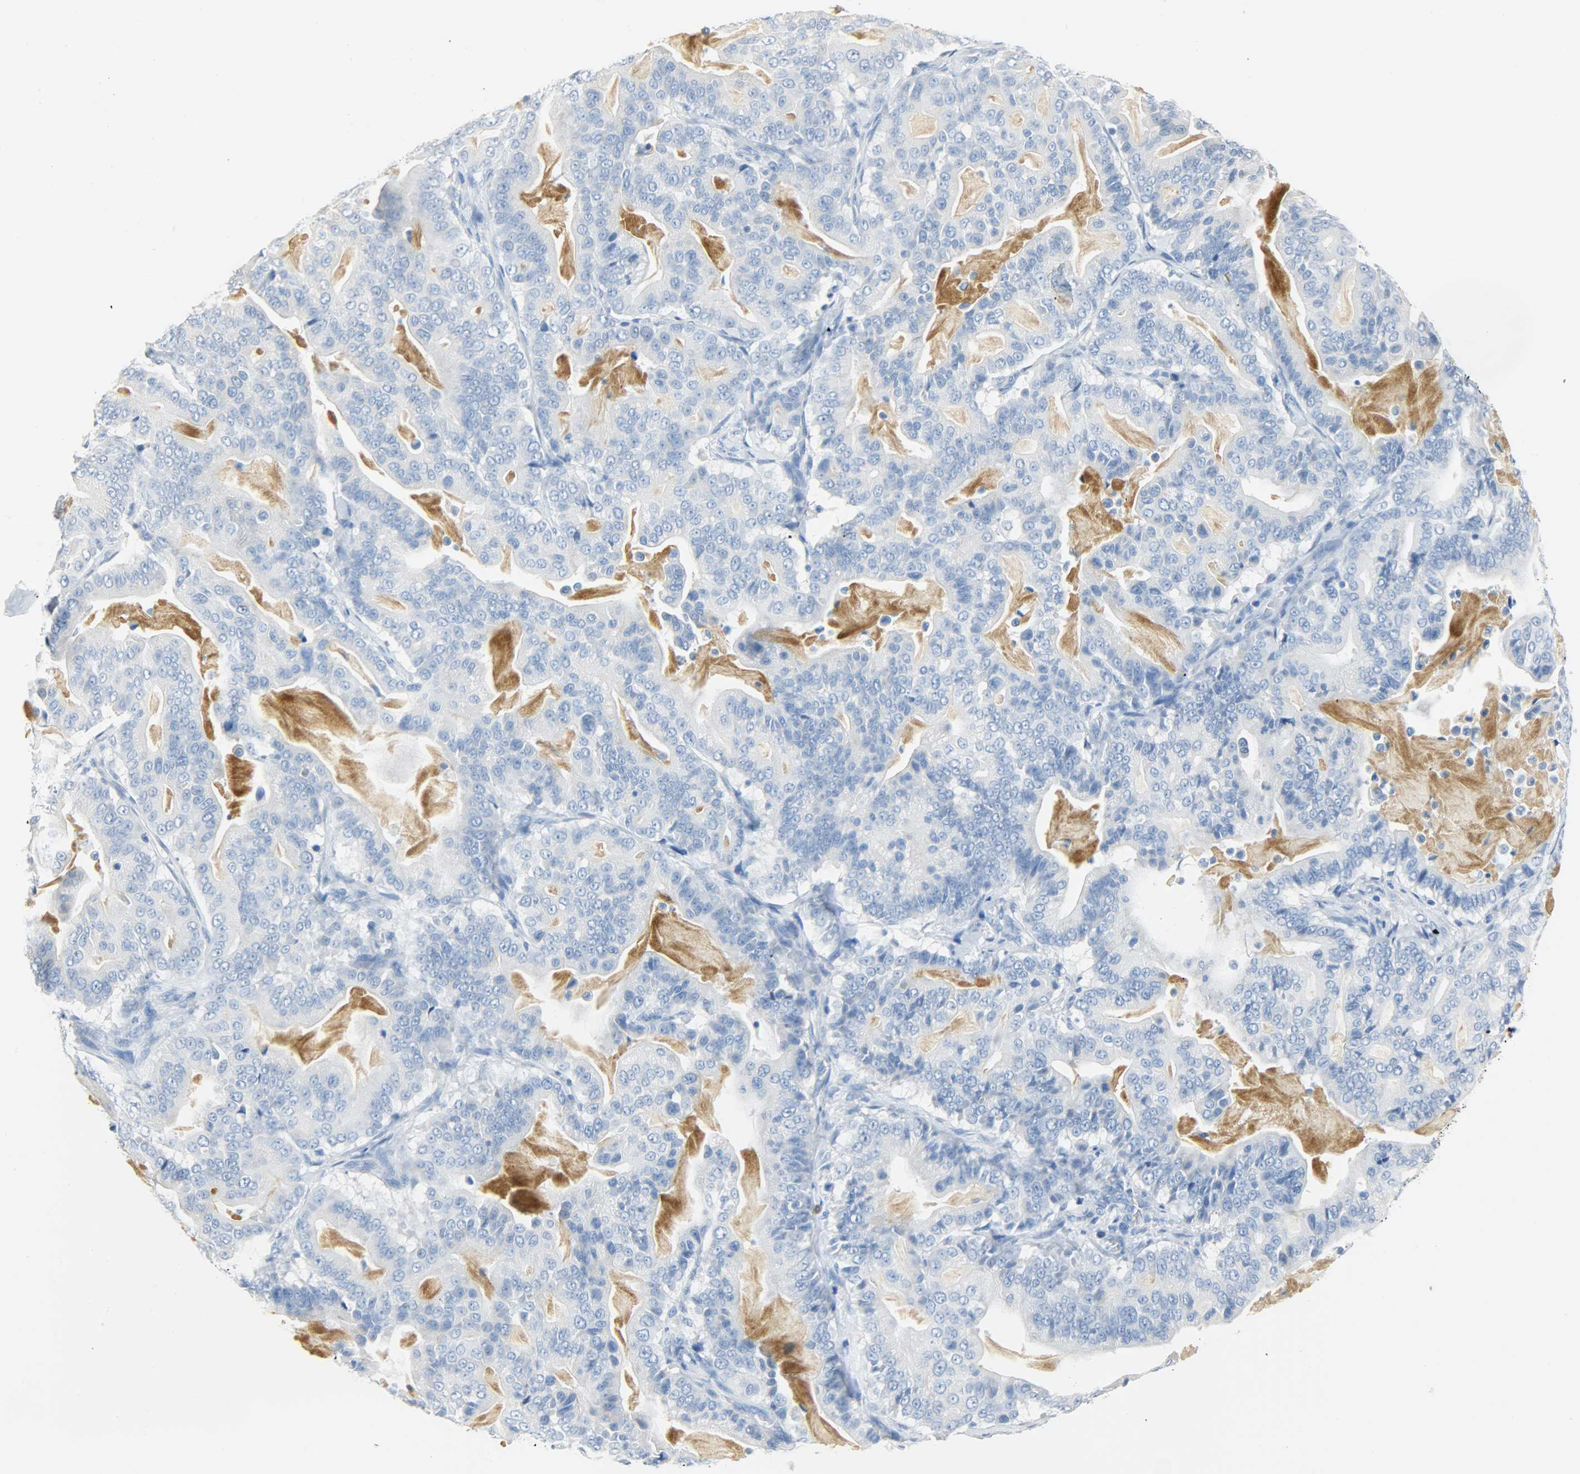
{"staining": {"intensity": "negative", "quantity": "none", "location": "none"}, "tissue": "pancreatic cancer", "cell_type": "Tumor cells", "image_type": "cancer", "snomed": [{"axis": "morphology", "description": "Adenocarcinoma, NOS"}, {"axis": "topography", "description": "Pancreas"}], "caption": "Protein analysis of adenocarcinoma (pancreatic) shows no significant positivity in tumor cells.", "gene": "CA3", "patient": {"sex": "male", "age": 63}}